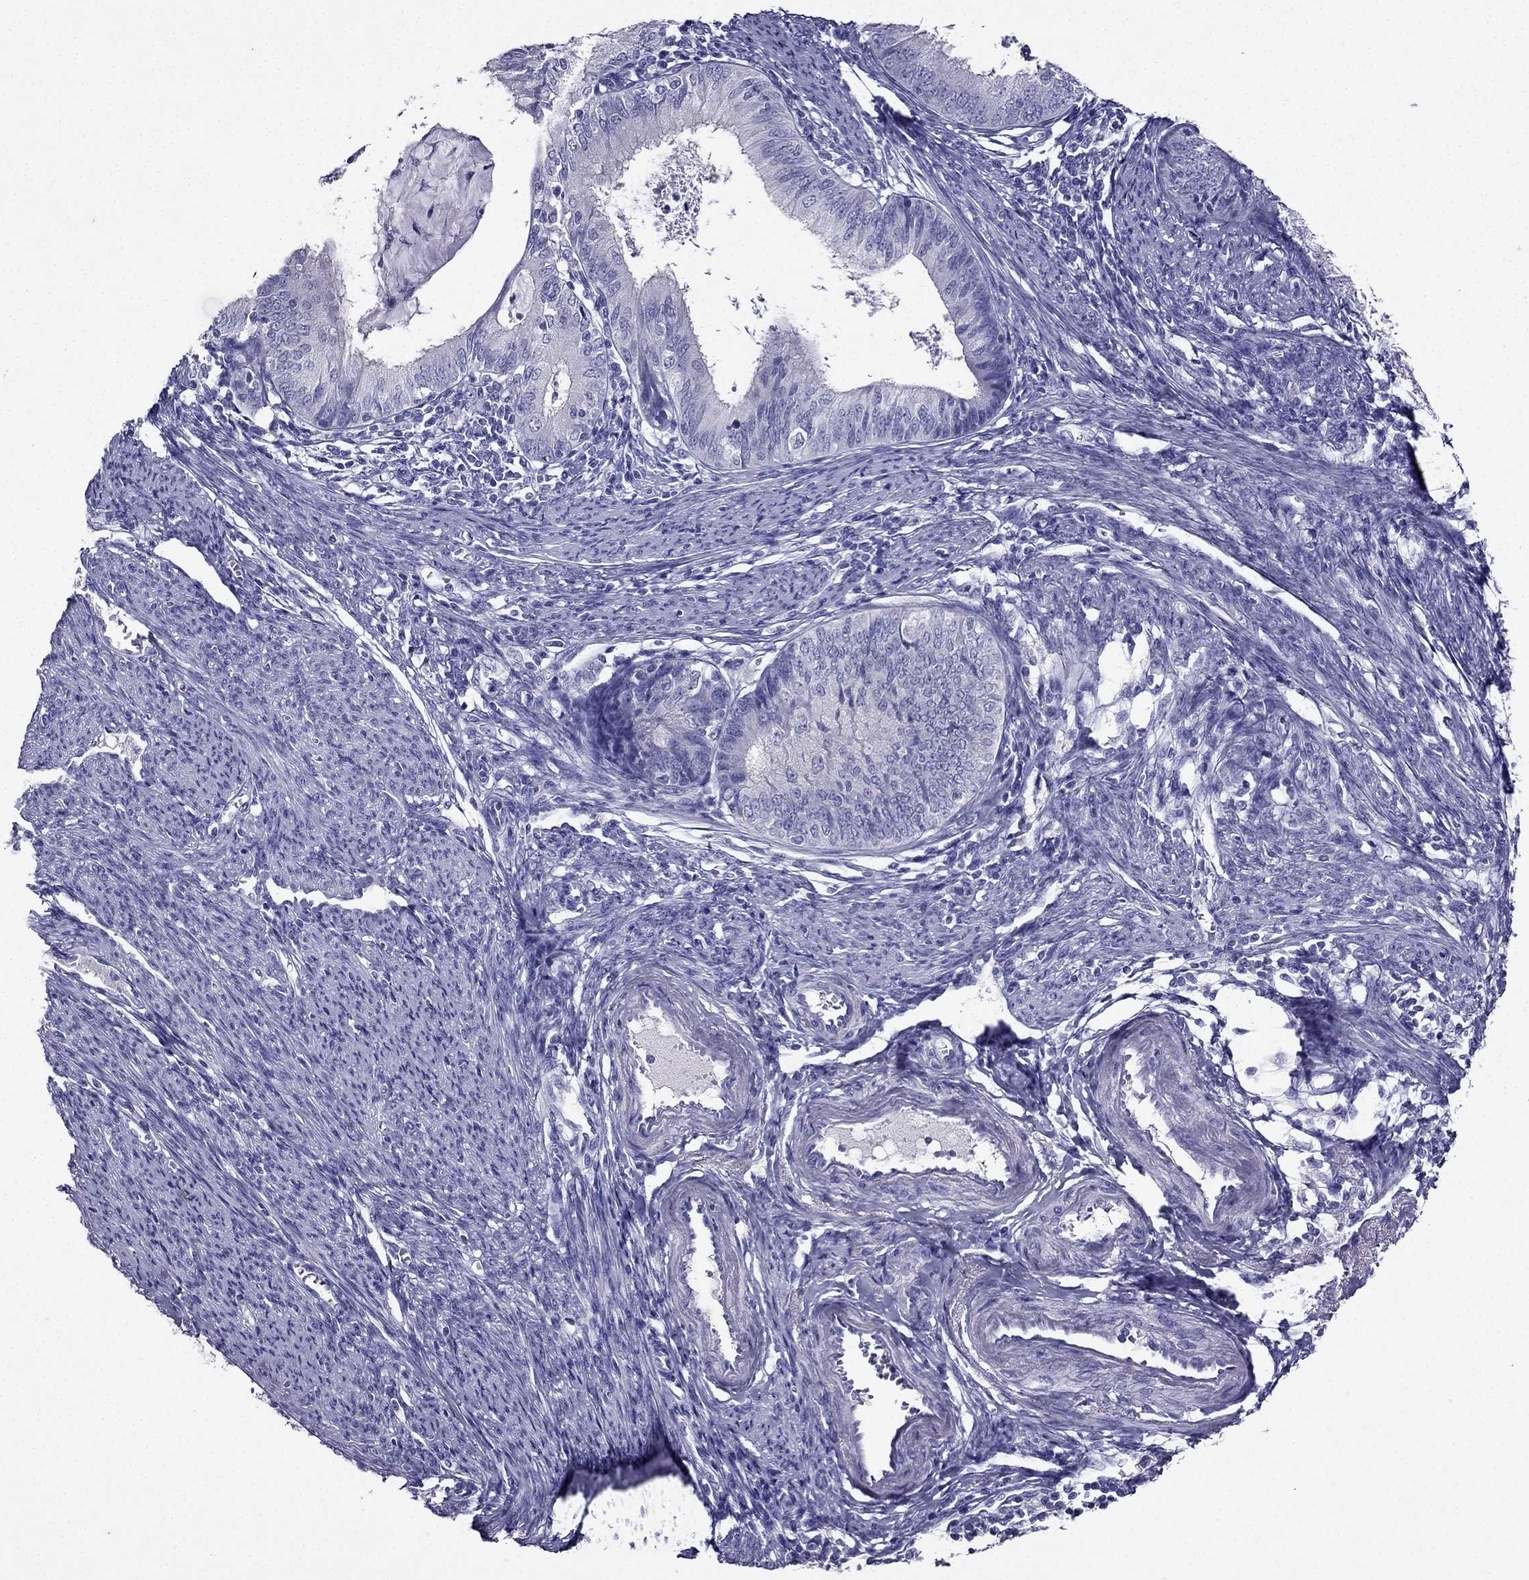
{"staining": {"intensity": "negative", "quantity": "none", "location": "none"}, "tissue": "endometrial cancer", "cell_type": "Tumor cells", "image_type": "cancer", "snomed": [{"axis": "morphology", "description": "Adenocarcinoma, NOS"}, {"axis": "topography", "description": "Endometrium"}], "caption": "The IHC micrograph has no significant staining in tumor cells of endometrial cancer (adenocarcinoma) tissue. (Brightfield microscopy of DAB (3,3'-diaminobenzidine) immunohistochemistry (IHC) at high magnification).", "gene": "ZNF541", "patient": {"sex": "female", "age": 57}}